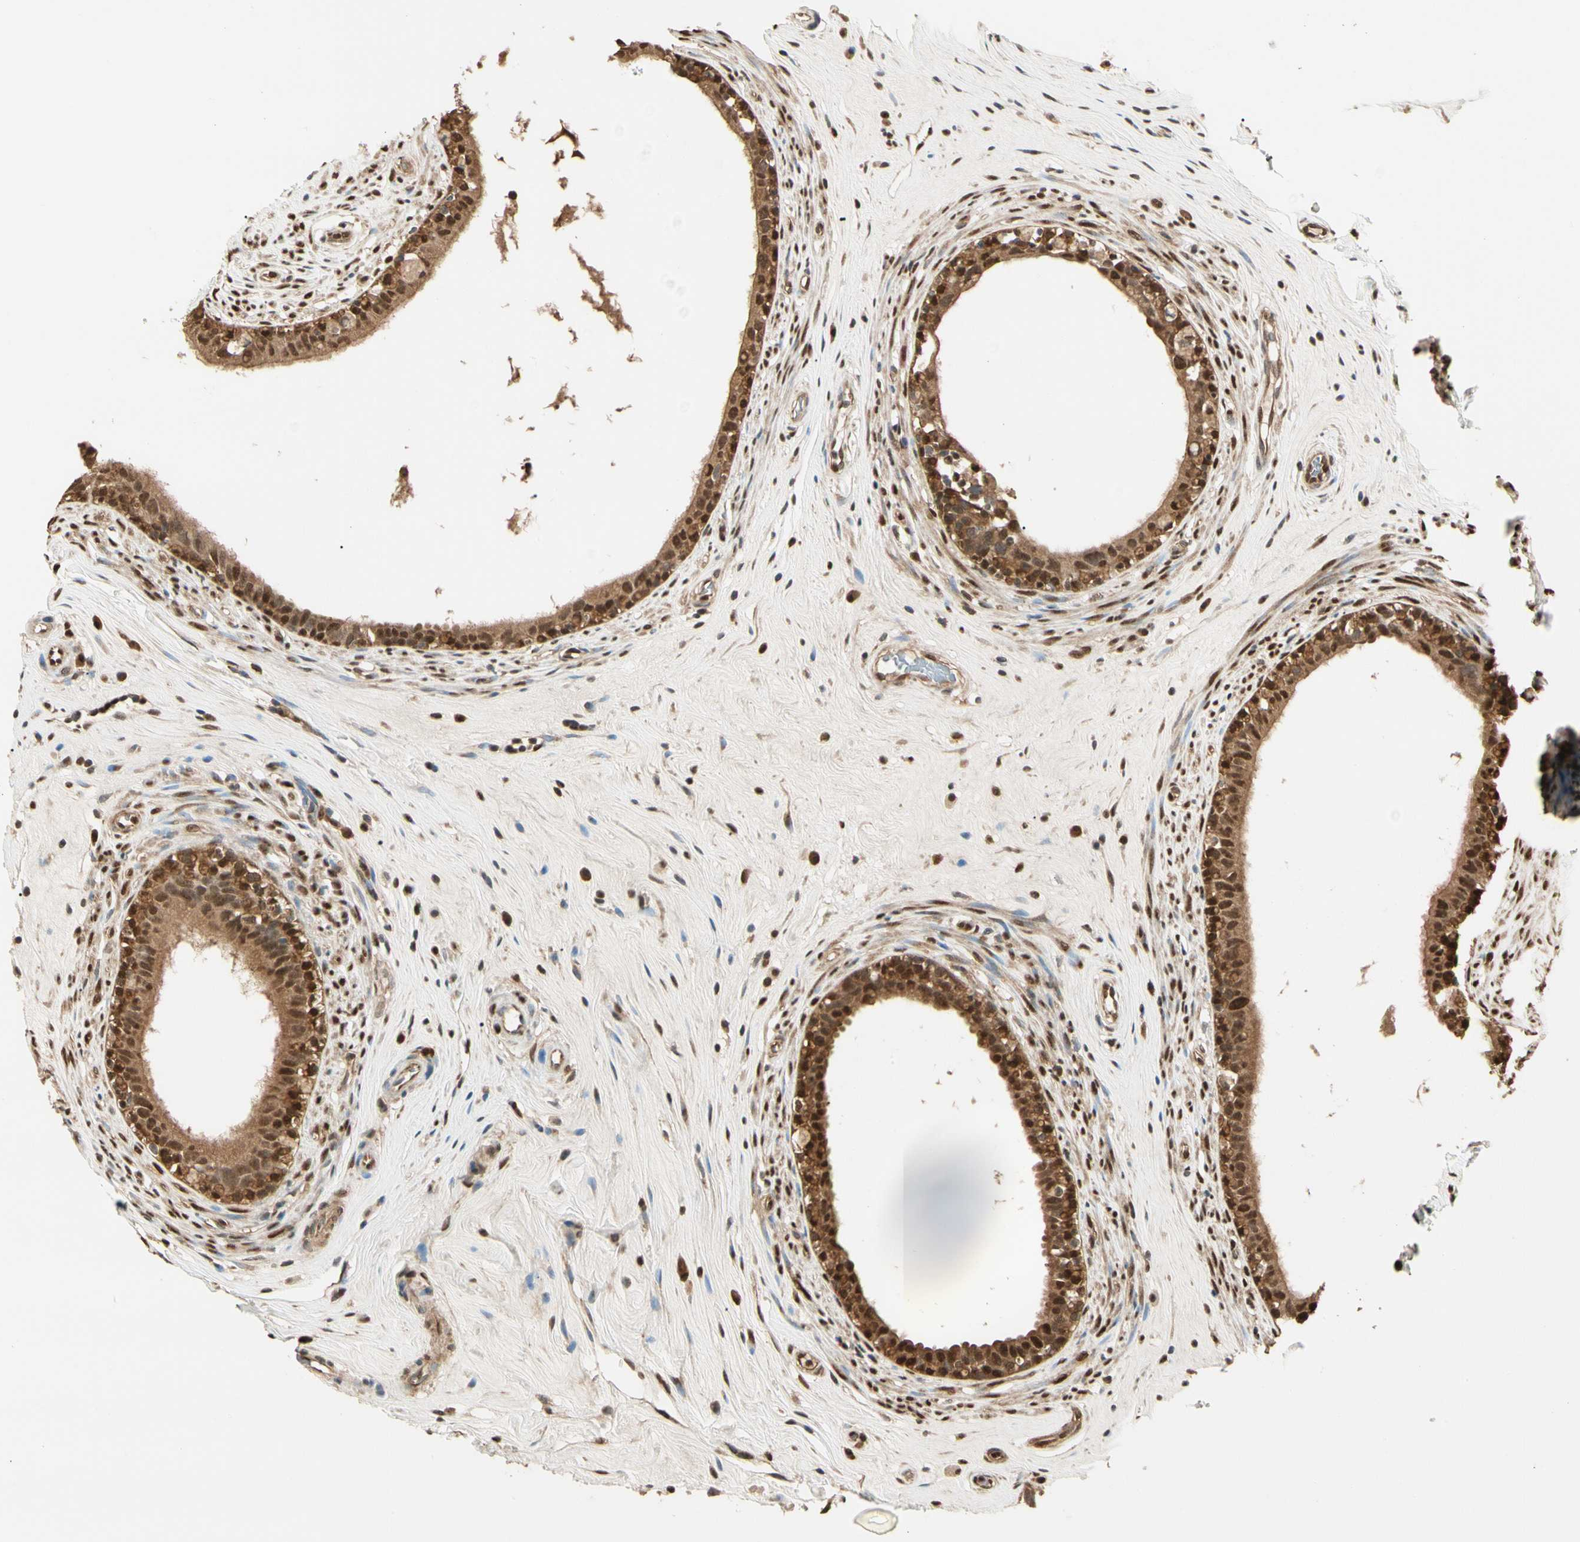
{"staining": {"intensity": "strong", "quantity": ">75%", "location": "cytoplasmic/membranous,nuclear"}, "tissue": "epididymis", "cell_type": "Glandular cells", "image_type": "normal", "snomed": [{"axis": "morphology", "description": "Normal tissue, NOS"}, {"axis": "morphology", "description": "Inflammation, NOS"}, {"axis": "topography", "description": "Epididymis"}], "caption": "About >75% of glandular cells in normal human epididymis demonstrate strong cytoplasmic/membranous,nuclear protein staining as visualized by brown immunohistochemical staining.", "gene": "PNCK", "patient": {"sex": "male", "age": 84}}